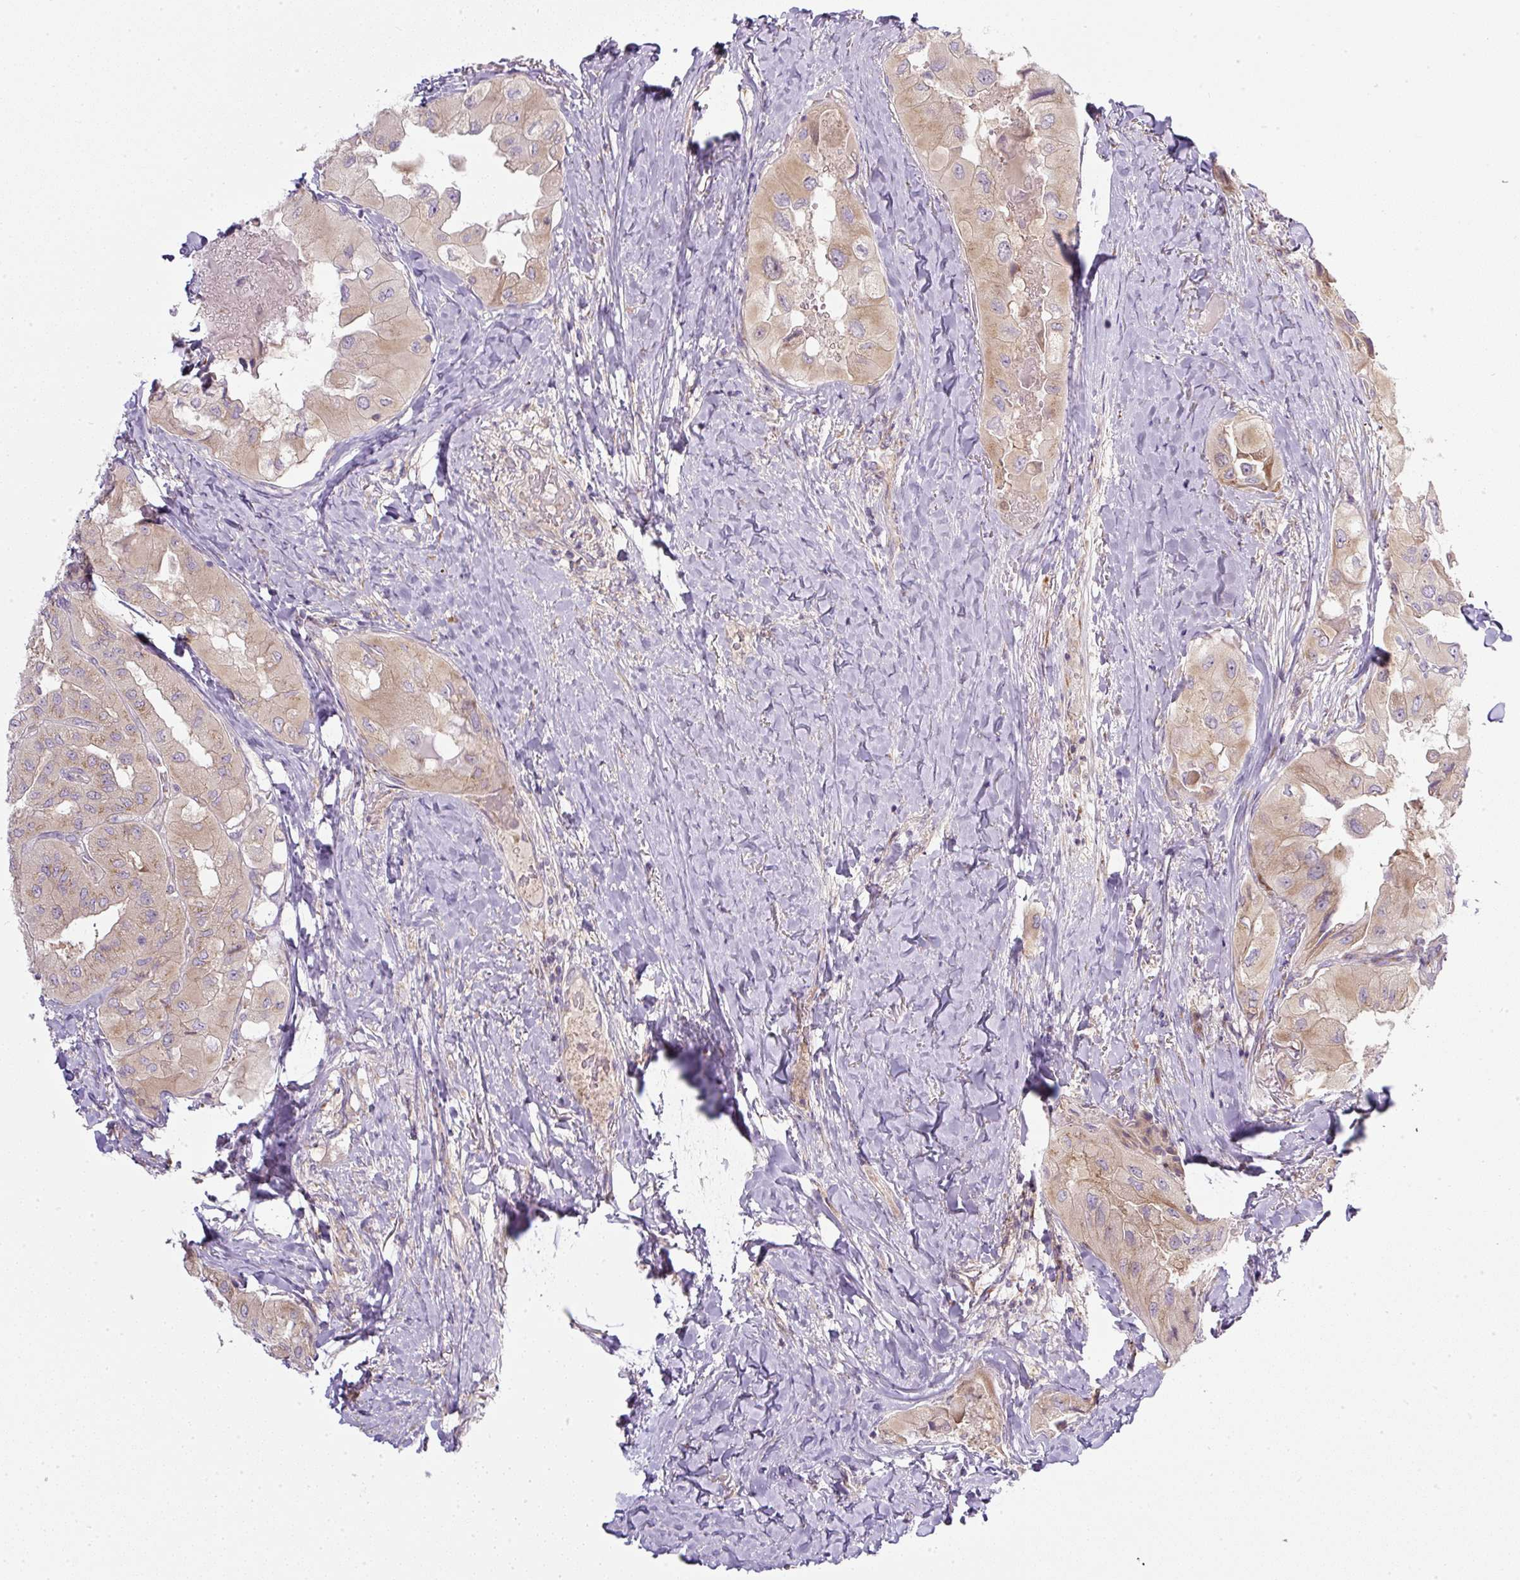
{"staining": {"intensity": "weak", "quantity": ">75%", "location": "cytoplasmic/membranous"}, "tissue": "thyroid cancer", "cell_type": "Tumor cells", "image_type": "cancer", "snomed": [{"axis": "morphology", "description": "Normal tissue, NOS"}, {"axis": "morphology", "description": "Papillary adenocarcinoma, NOS"}, {"axis": "topography", "description": "Thyroid gland"}], "caption": "Immunohistochemical staining of thyroid papillary adenocarcinoma exhibits low levels of weak cytoplasmic/membranous positivity in about >75% of tumor cells.", "gene": "MLX", "patient": {"sex": "female", "age": 59}}